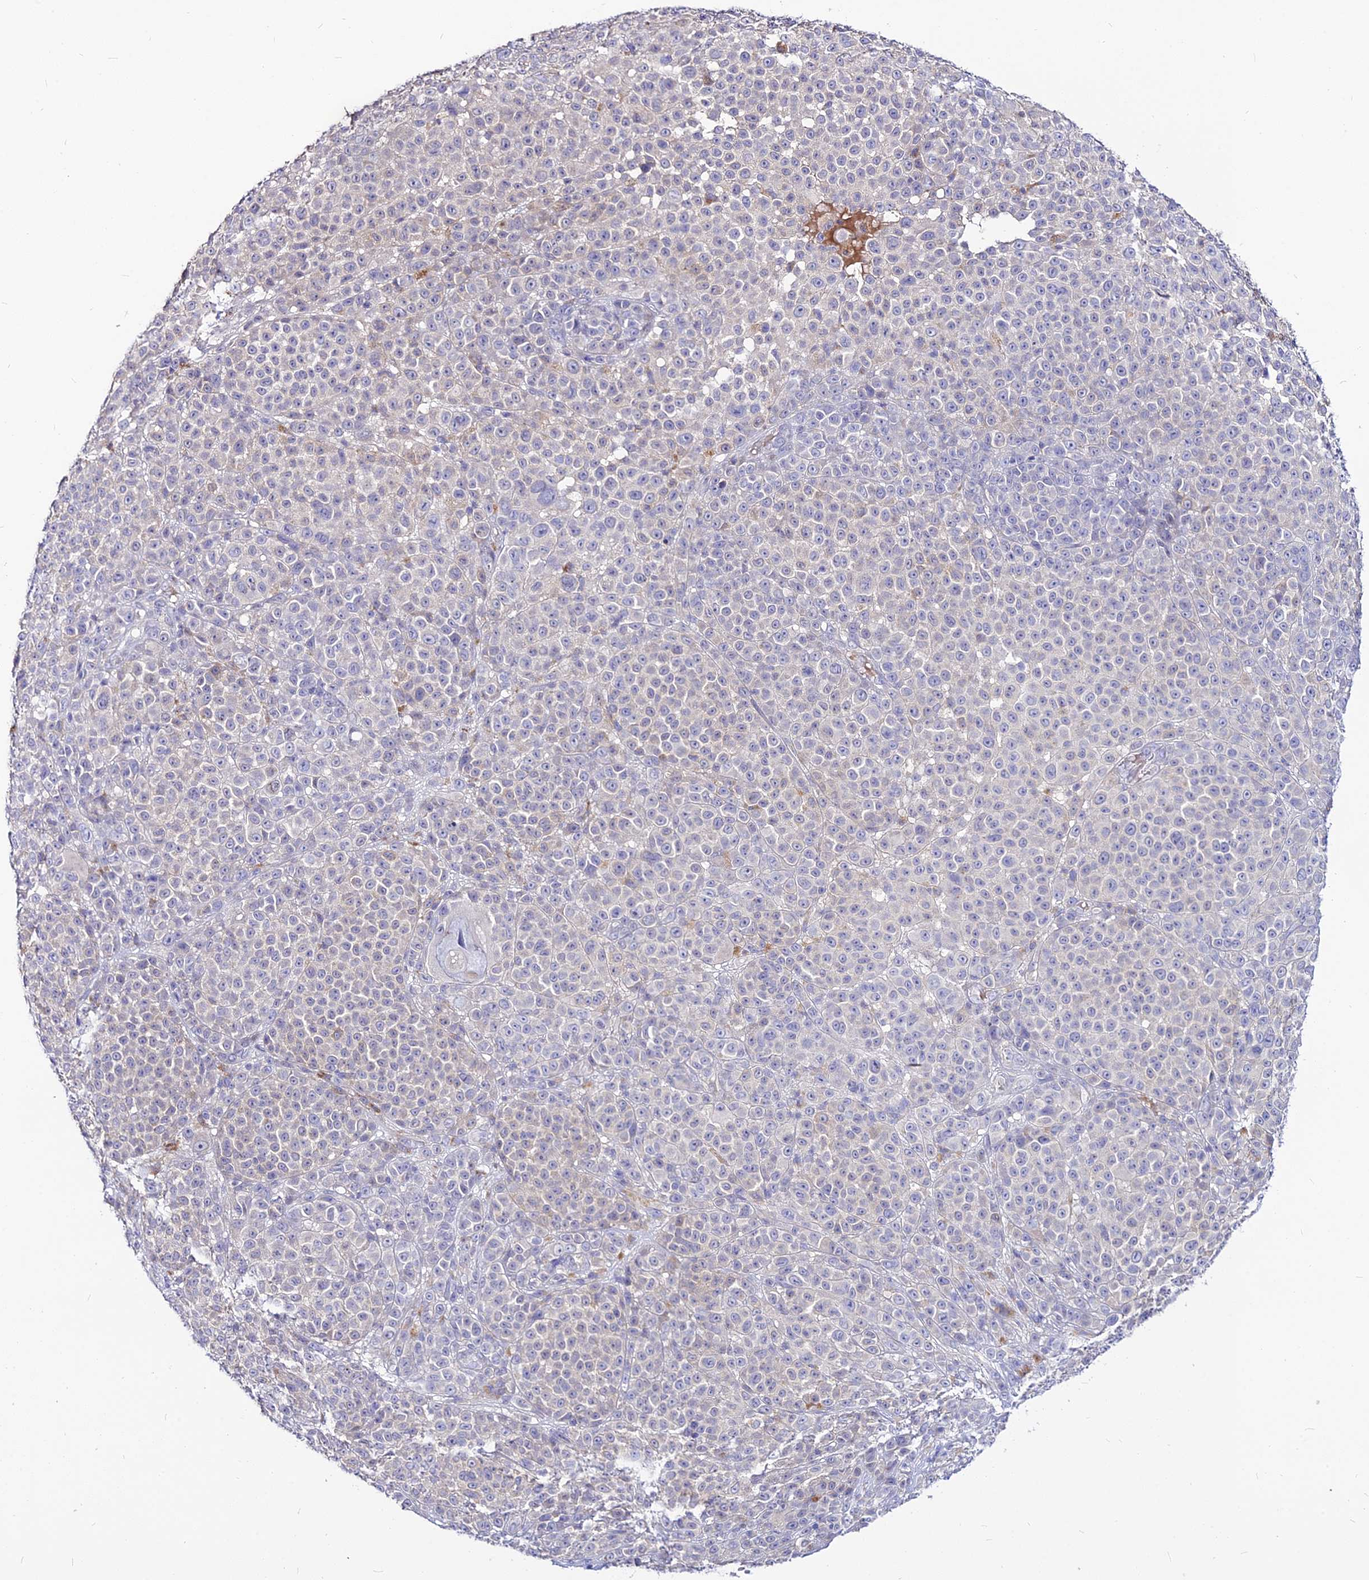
{"staining": {"intensity": "negative", "quantity": "none", "location": "none"}, "tissue": "melanoma", "cell_type": "Tumor cells", "image_type": "cancer", "snomed": [{"axis": "morphology", "description": "Malignant melanoma, NOS"}, {"axis": "topography", "description": "Skin"}], "caption": "Immunohistochemistry image of human melanoma stained for a protein (brown), which reveals no staining in tumor cells. Nuclei are stained in blue.", "gene": "CZIB", "patient": {"sex": "female", "age": 94}}